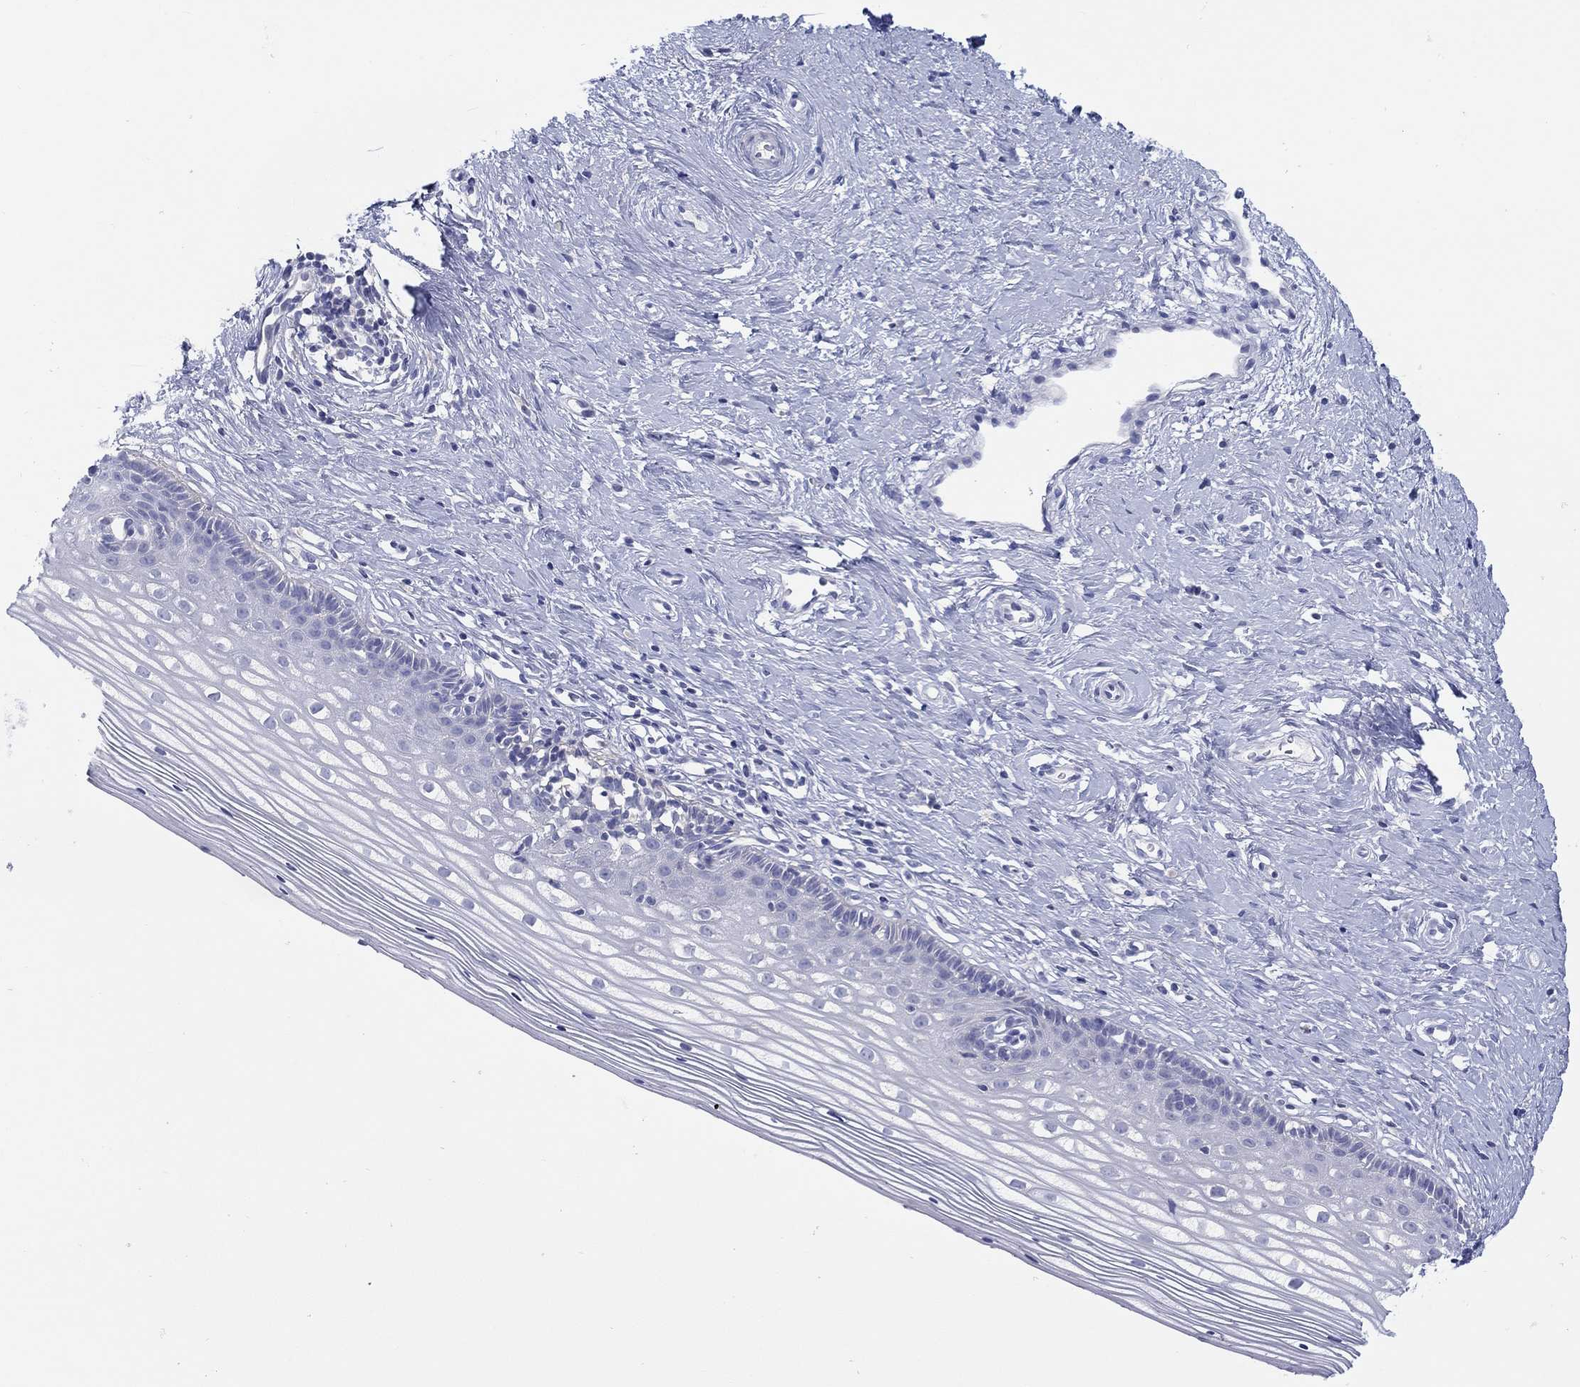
{"staining": {"intensity": "negative", "quantity": "none", "location": "none"}, "tissue": "cervix", "cell_type": "Glandular cells", "image_type": "normal", "snomed": [{"axis": "morphology", "description": "Normal tissue, NOS"}, {"axis": "topography", "description": "Cervix"}], "caption": "High magnification brightfield microscopy of unremarkable cervix stained with DAB (3,3'-diaminobenzidine) (brown) and counterstained with hematoxylin (blue): glandular cells show no significant staining. (Immunohistochemistry, brightfield microscopy, high magnification).", "gene": "HAPLN4", "patient": {"sex": "female", "age": 40}}